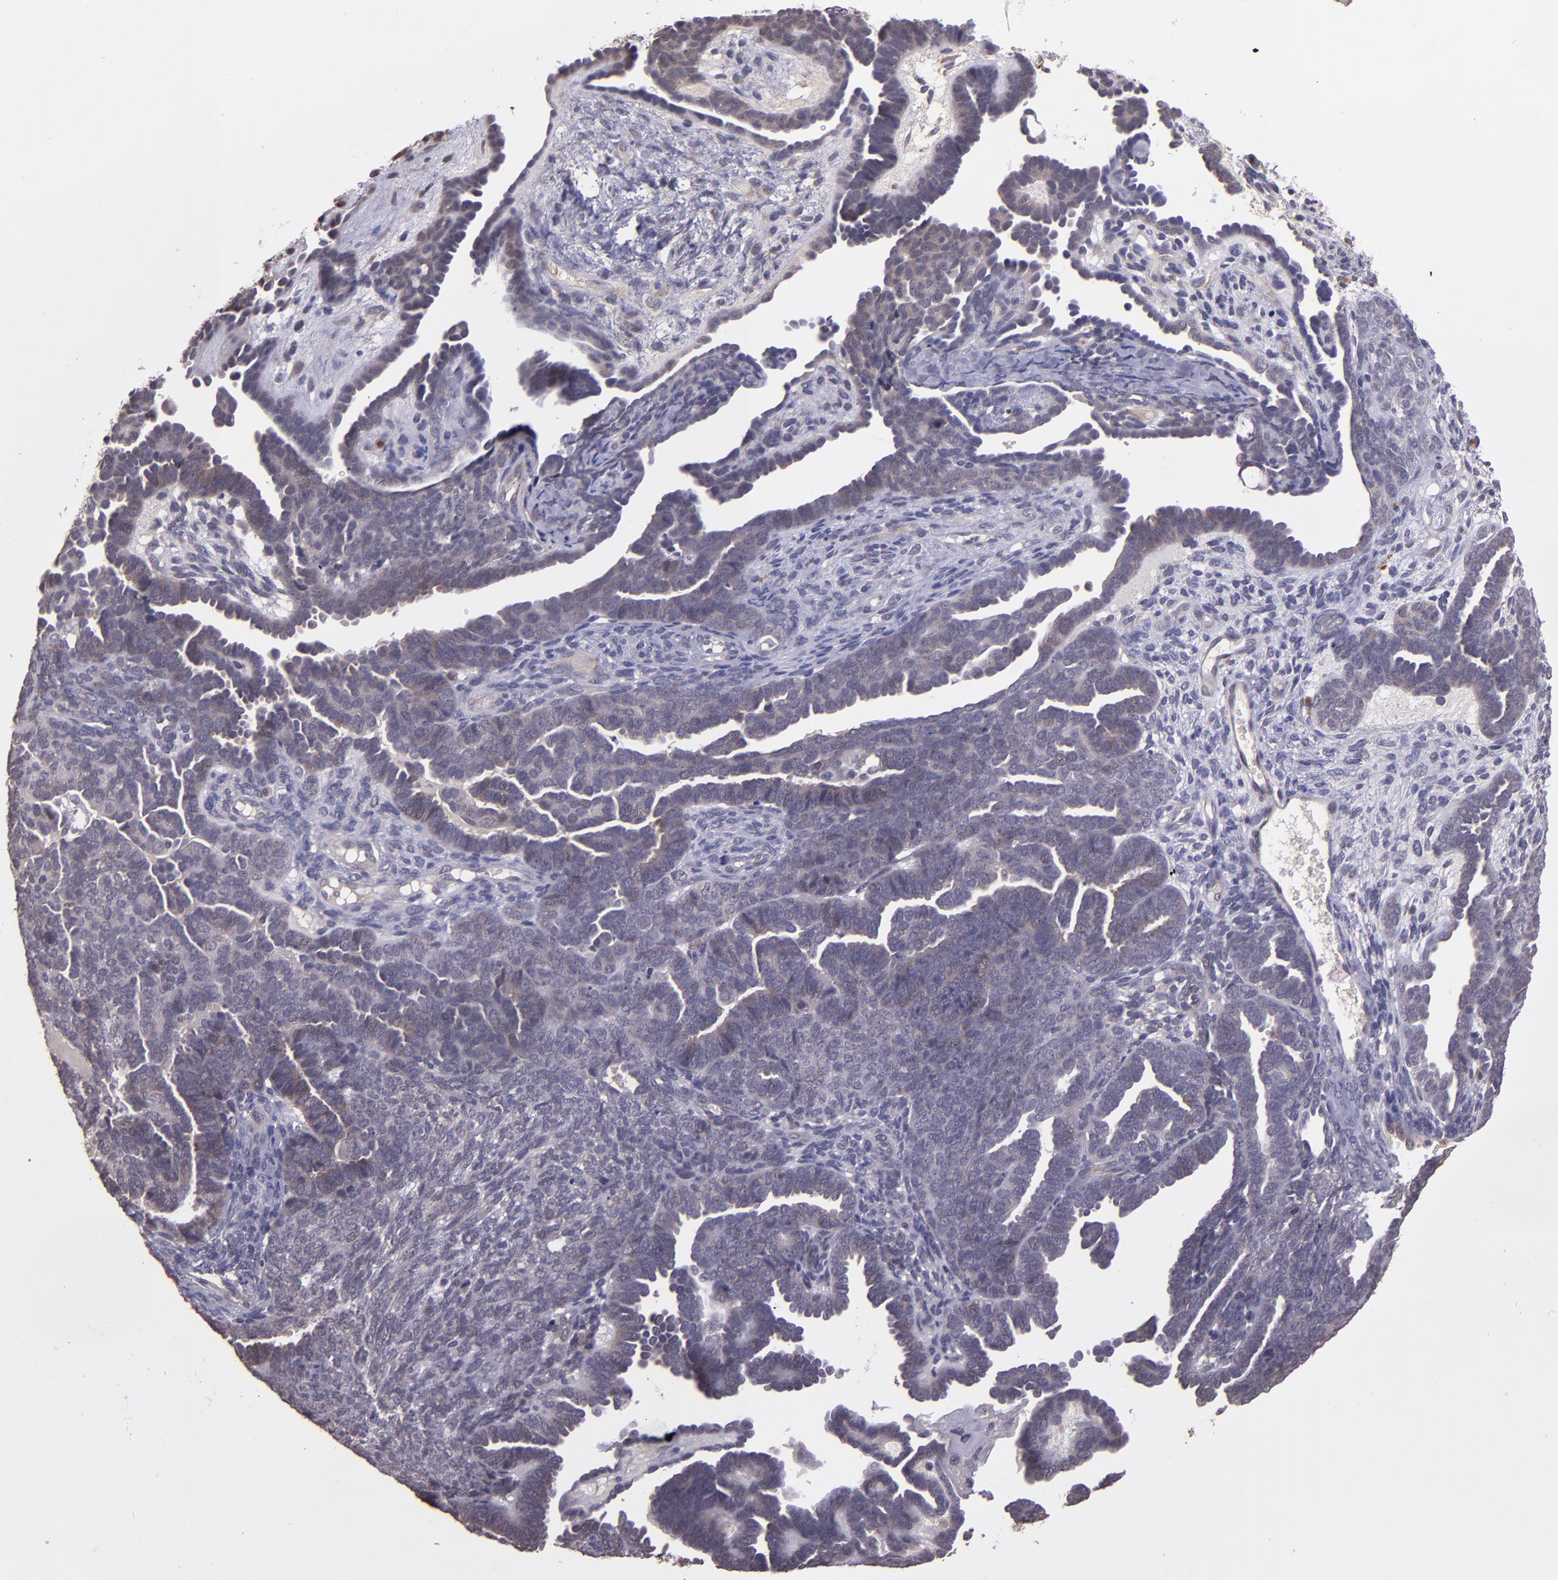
{"staining": {"intensity": "weak", "quantity": "25%-75%", "location": "cytoplasmic/membranous"}, "tissue": "endometrial cancer", "cell_type": "Tumor cells", "image_type": "cancer", "snomed": [{"axis": "morphology", "description": "Neoplasm, malignant, NOS"}, {"axis": "topography", "description": "Endometrium"}], "caption": "Protein staining of endometrial neoplasm (malignant) tissue shows weak cytoplasmic/membranous staining in approximately 25%-75% of tumor cells. (IHC, brightfield microscopy, high magnification).", "gene": "TAF7L", "patient": {"sex": "female", "age": 74}}